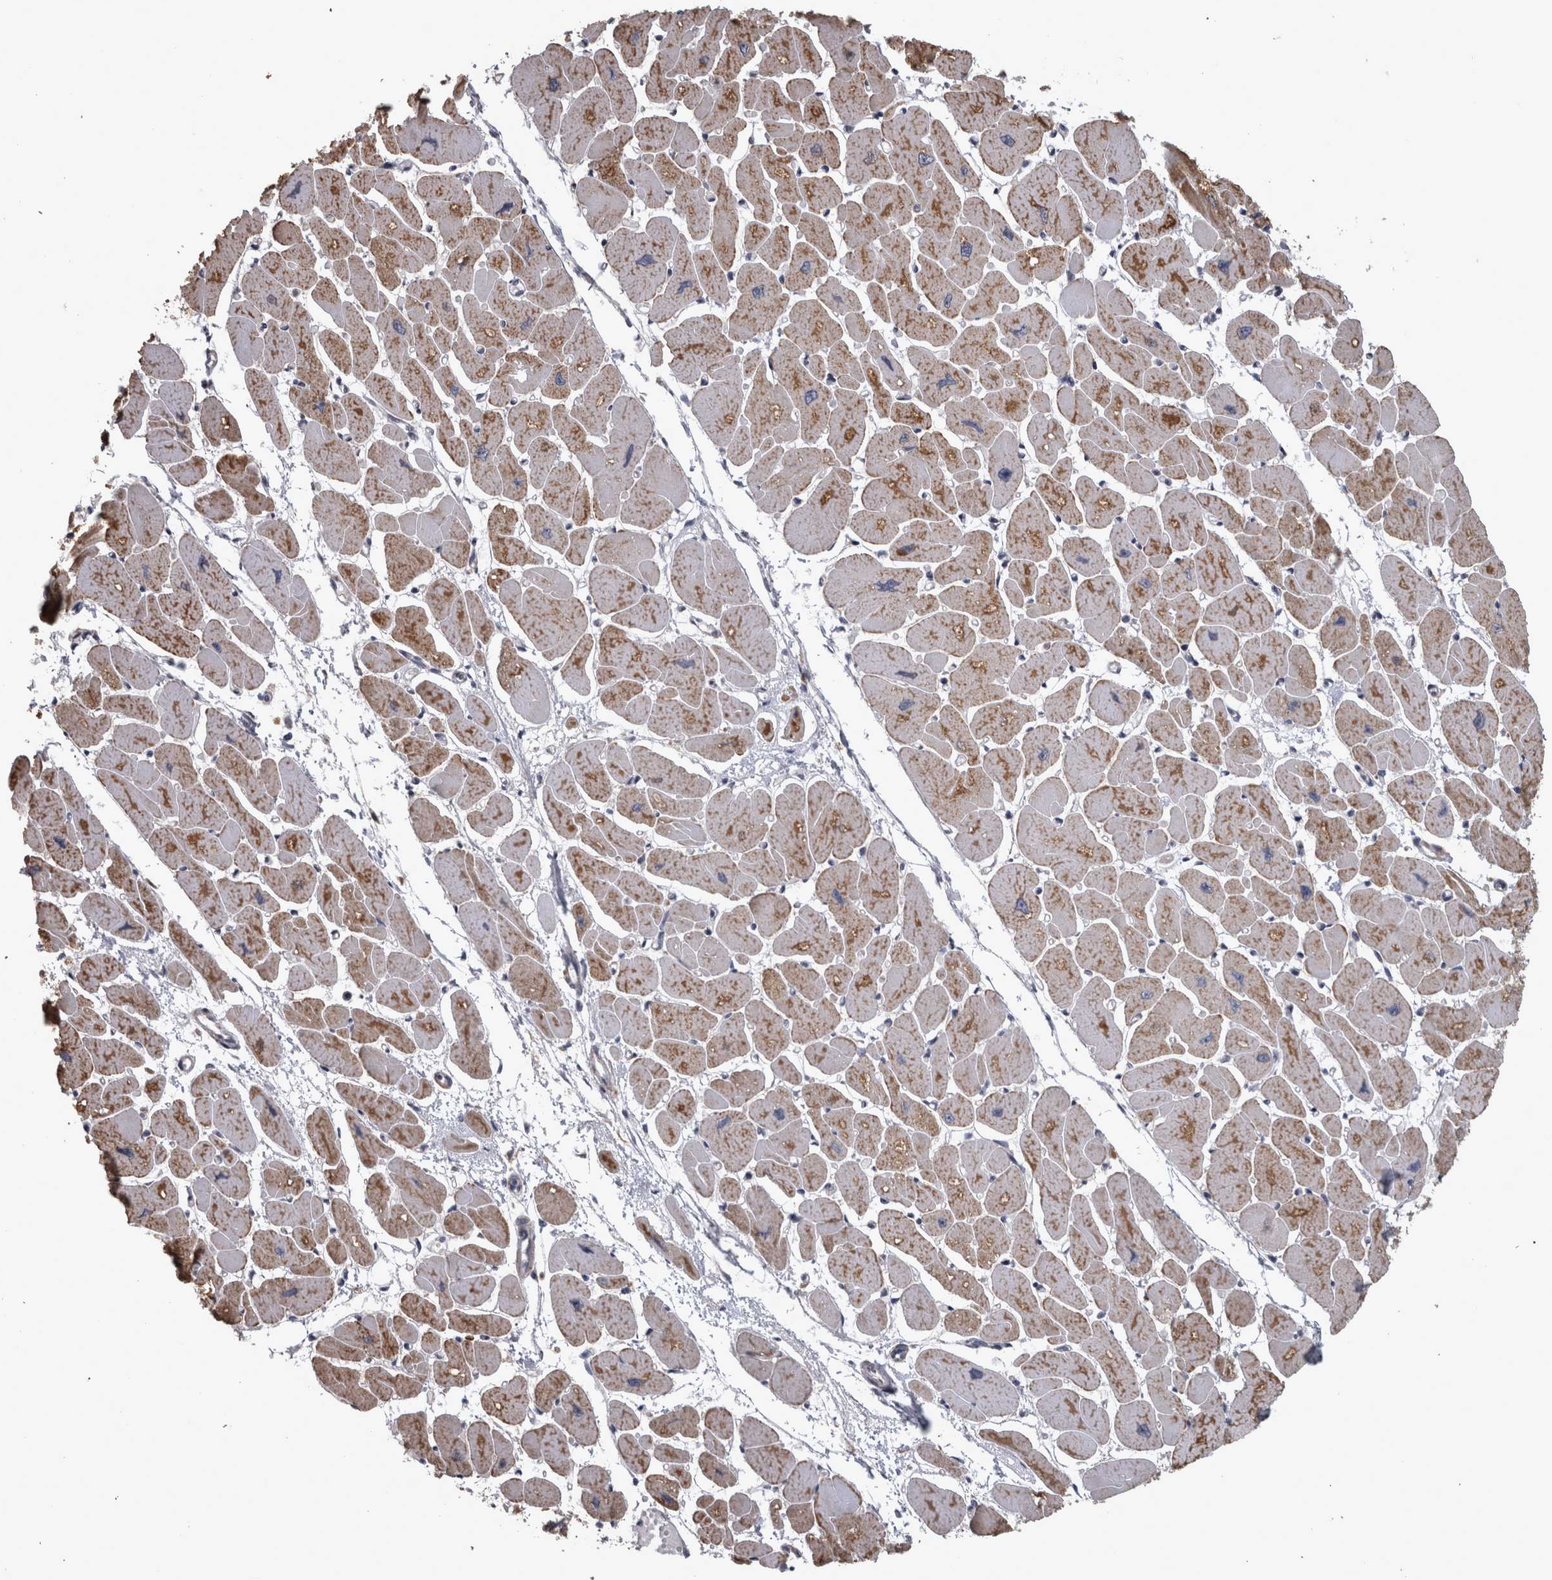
{"staining": {"intensity": "moderate", "quantity": ">75%", "location": "cytoplasmic/membranous"}, "tissue": "heart muscle", "cell_type": "Cardiomyocytes", "image_type": "normal", "snomed": [{"axis": "morphology", "description": "Normal tissue, NOS"}, {"axis": "topography", "description": "Heart"}], "caption": "An immunohistochemistry (IHC) image of normal tissue is shown. Protein staining in brown labels moderate cytoplasmic/membranous positivity in heart muscle within cardiomyocytes.", "gene": "DBT", "patient": {"sex": "female", "age": 54}}